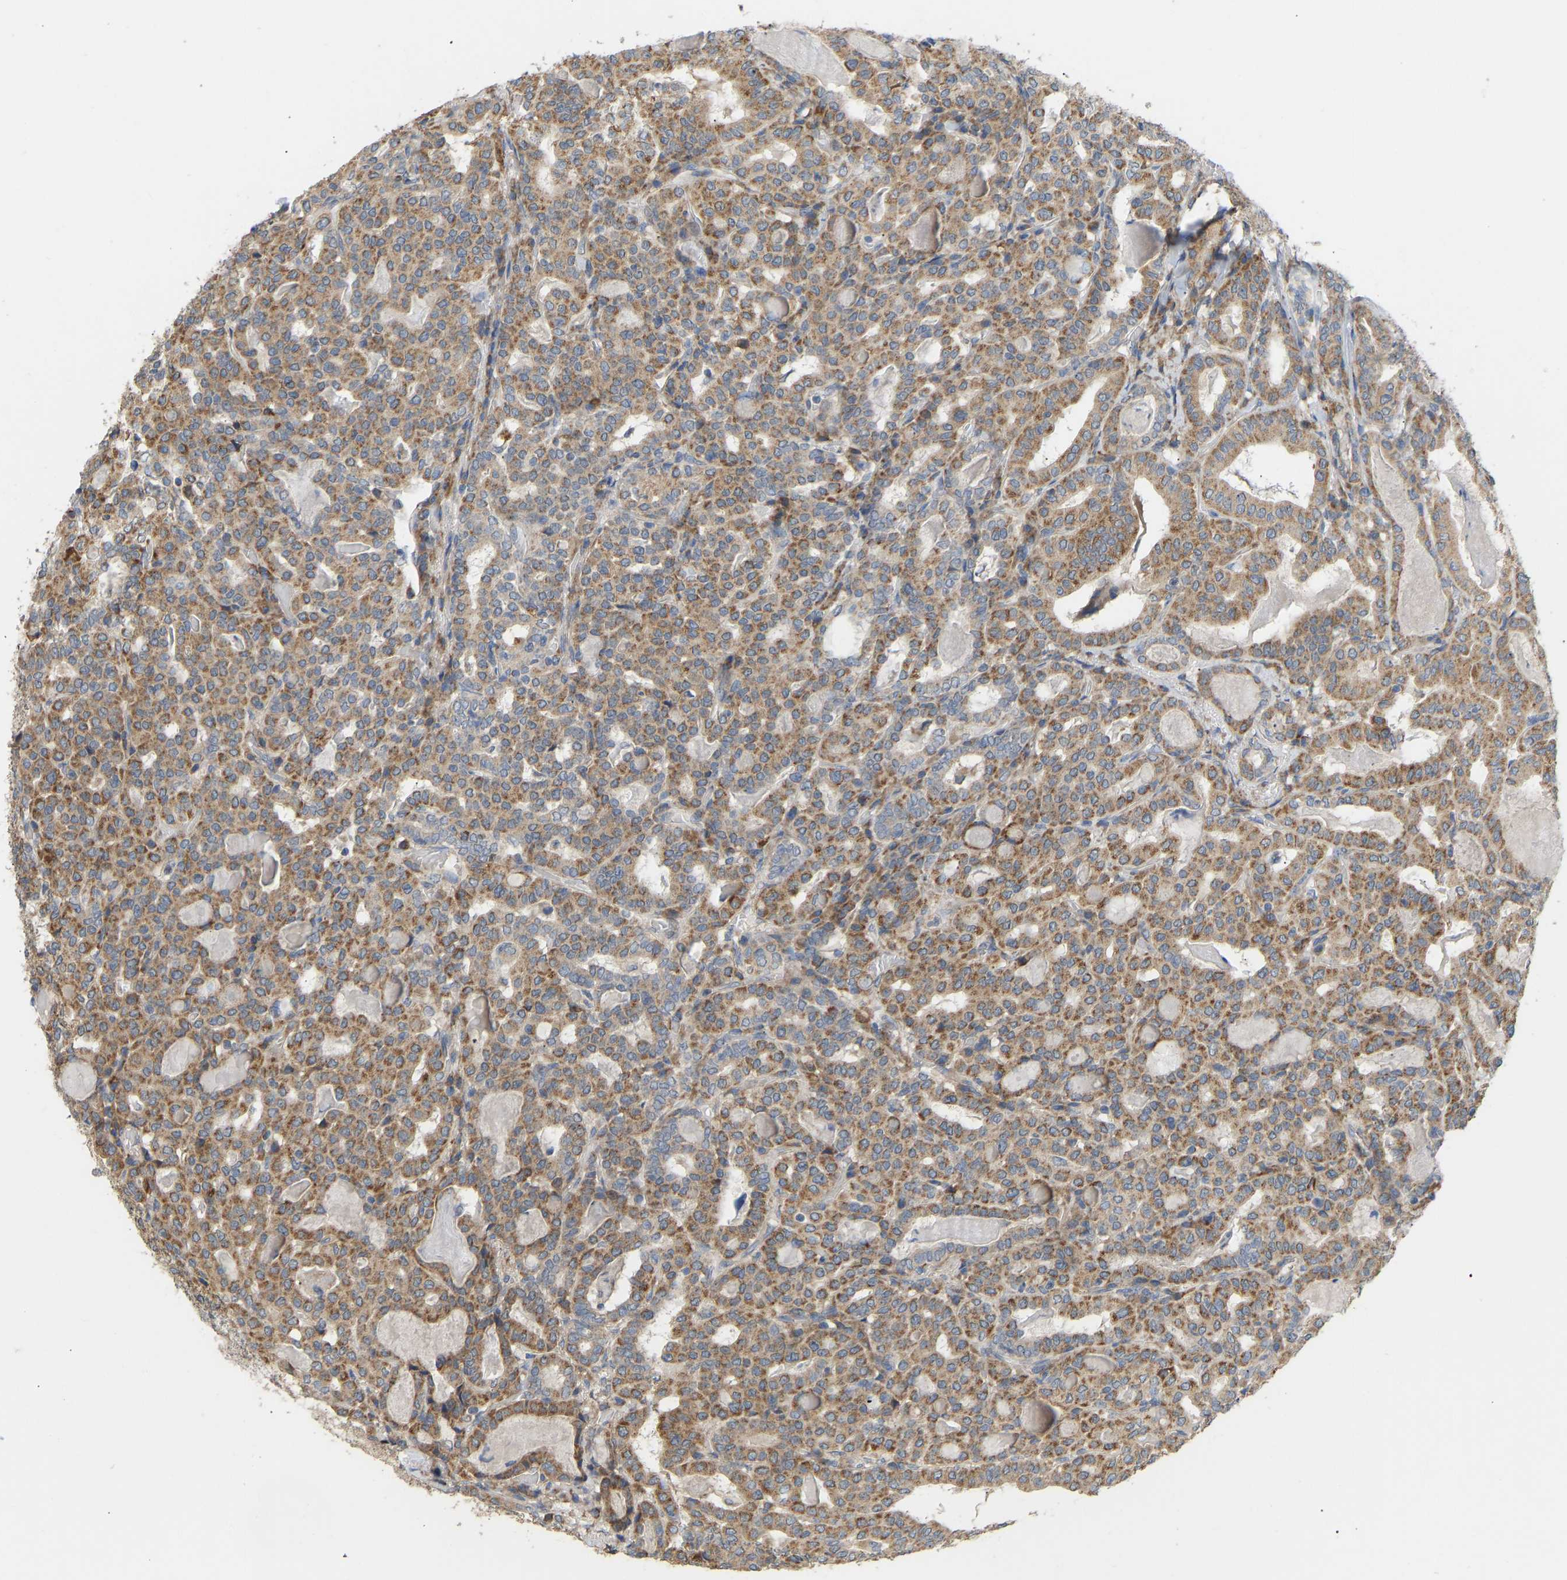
{"staining": {"intensity": "moderate", "quantity": ">75%", "location": "cytoplasmic/membranous"}, "tissue": "thyroid cancer", "cell_type": "Tumor cells", "image_type": "cancer", "snomed": [{"axis": "morphology", "description": "Papillary adenocarcinoma, NOS"}, {"axis": "topography", "description": "Thyroid gland"}], "caption": "Immunohistochemistry (IHC) (DAB) staining of human thyroid cancer (papillary adenocarcinoma) demonstrates moderate cytoplasmic/membranous protein expression in approximately >75% of tumor cells.", "gene": "HACD2", "patient": {"sex": "female", "age": 42}}